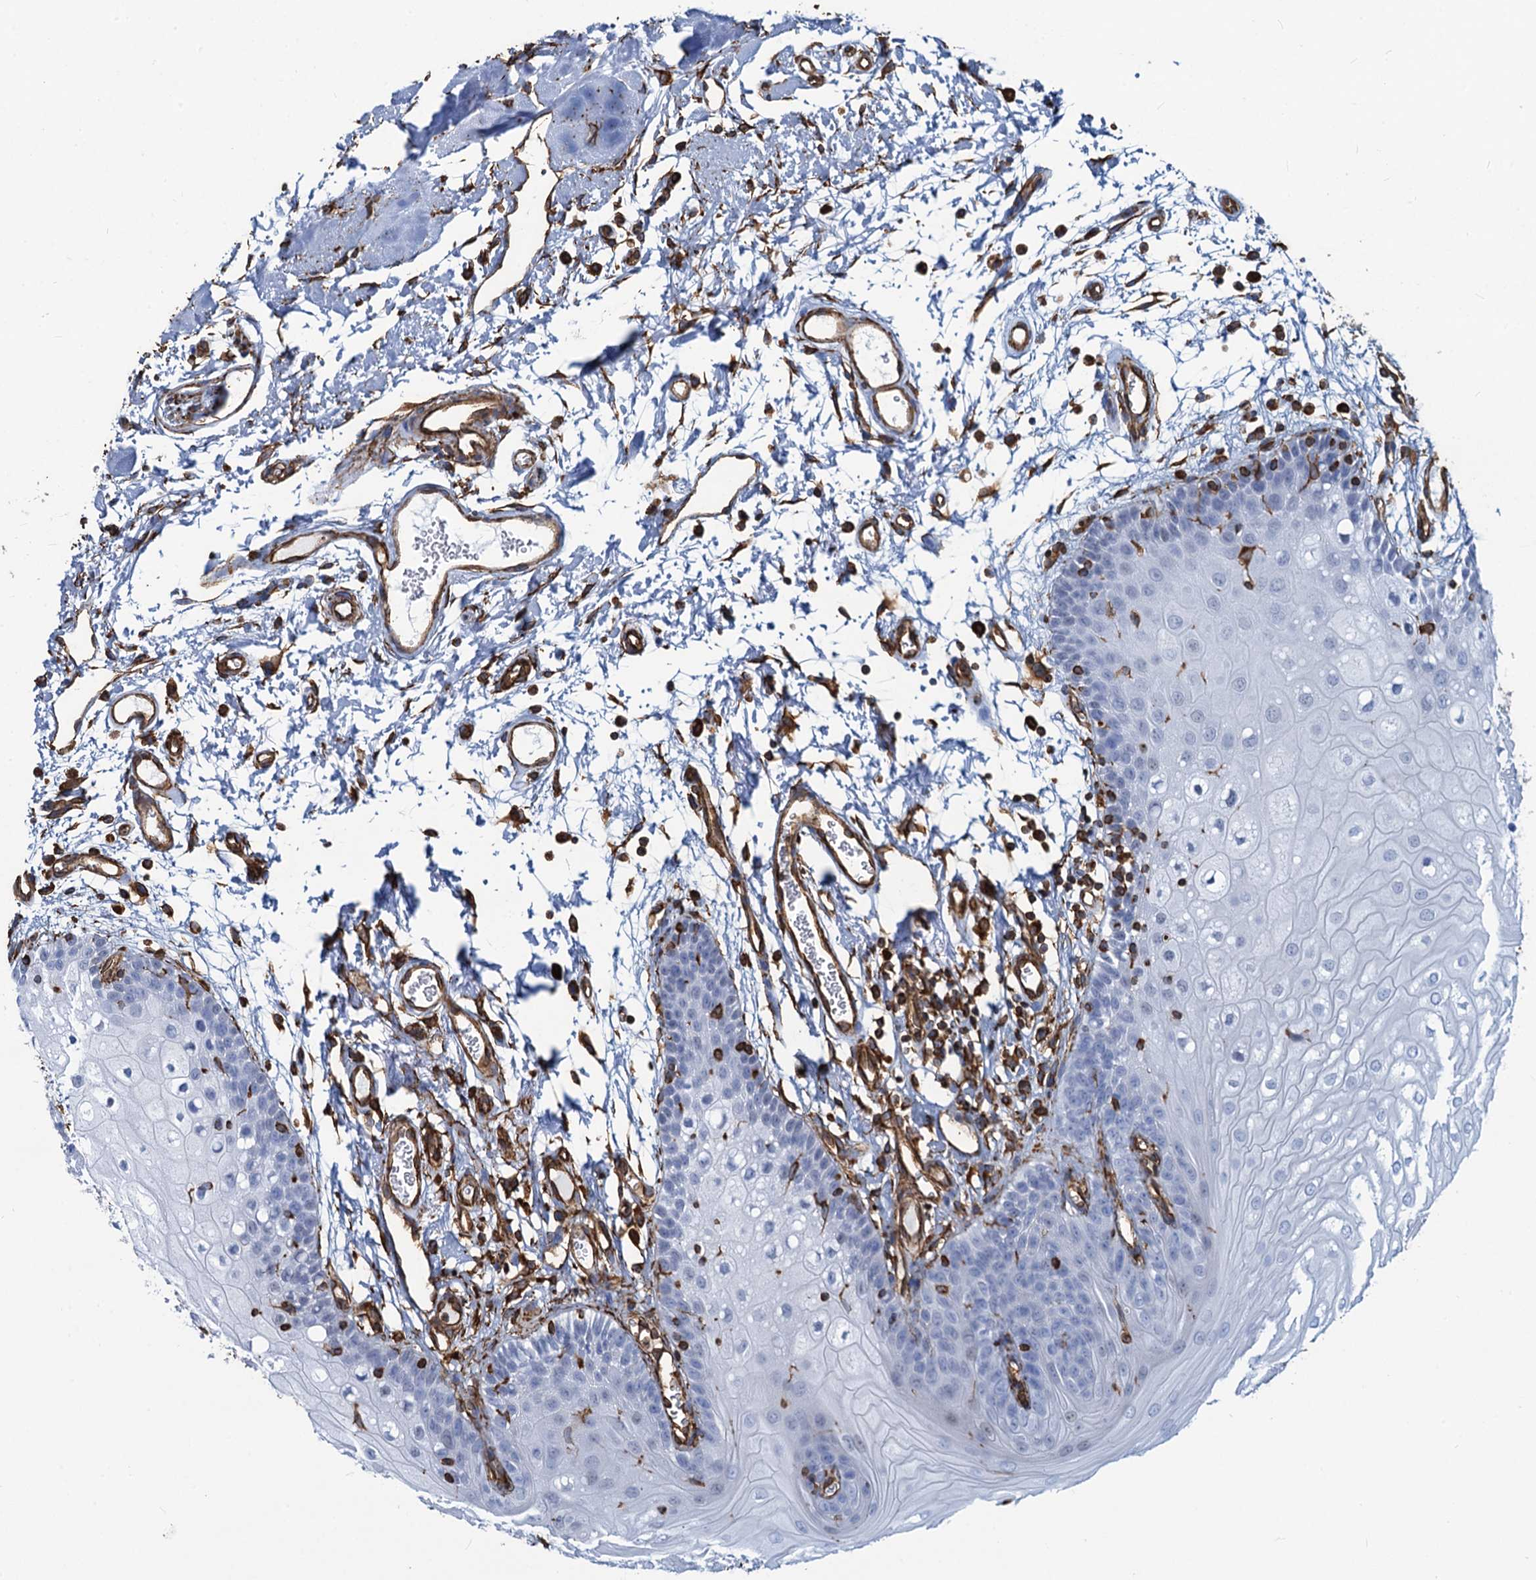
{"staining": {"intensity": "negative", "quantity": "none", "location": "none"}, "tissue": "oral mucosa", "cell_type": "Squamous epithelial cells", "image_type": "normal", "snomed": [{"axis": "morphology", "description": "Normal tissue, NOS"}, {"axis": "topography", "description": "Oral tissue"}, {"axis": "topography", "description": "Tounge, NOS"}], "caption": "Immunohistochemical staining of normal oral mucosa exhibits no significant expression in squamous epithelial cells.", "gene": "PGM2", "patient": {"sex": "female", "age": 73}}